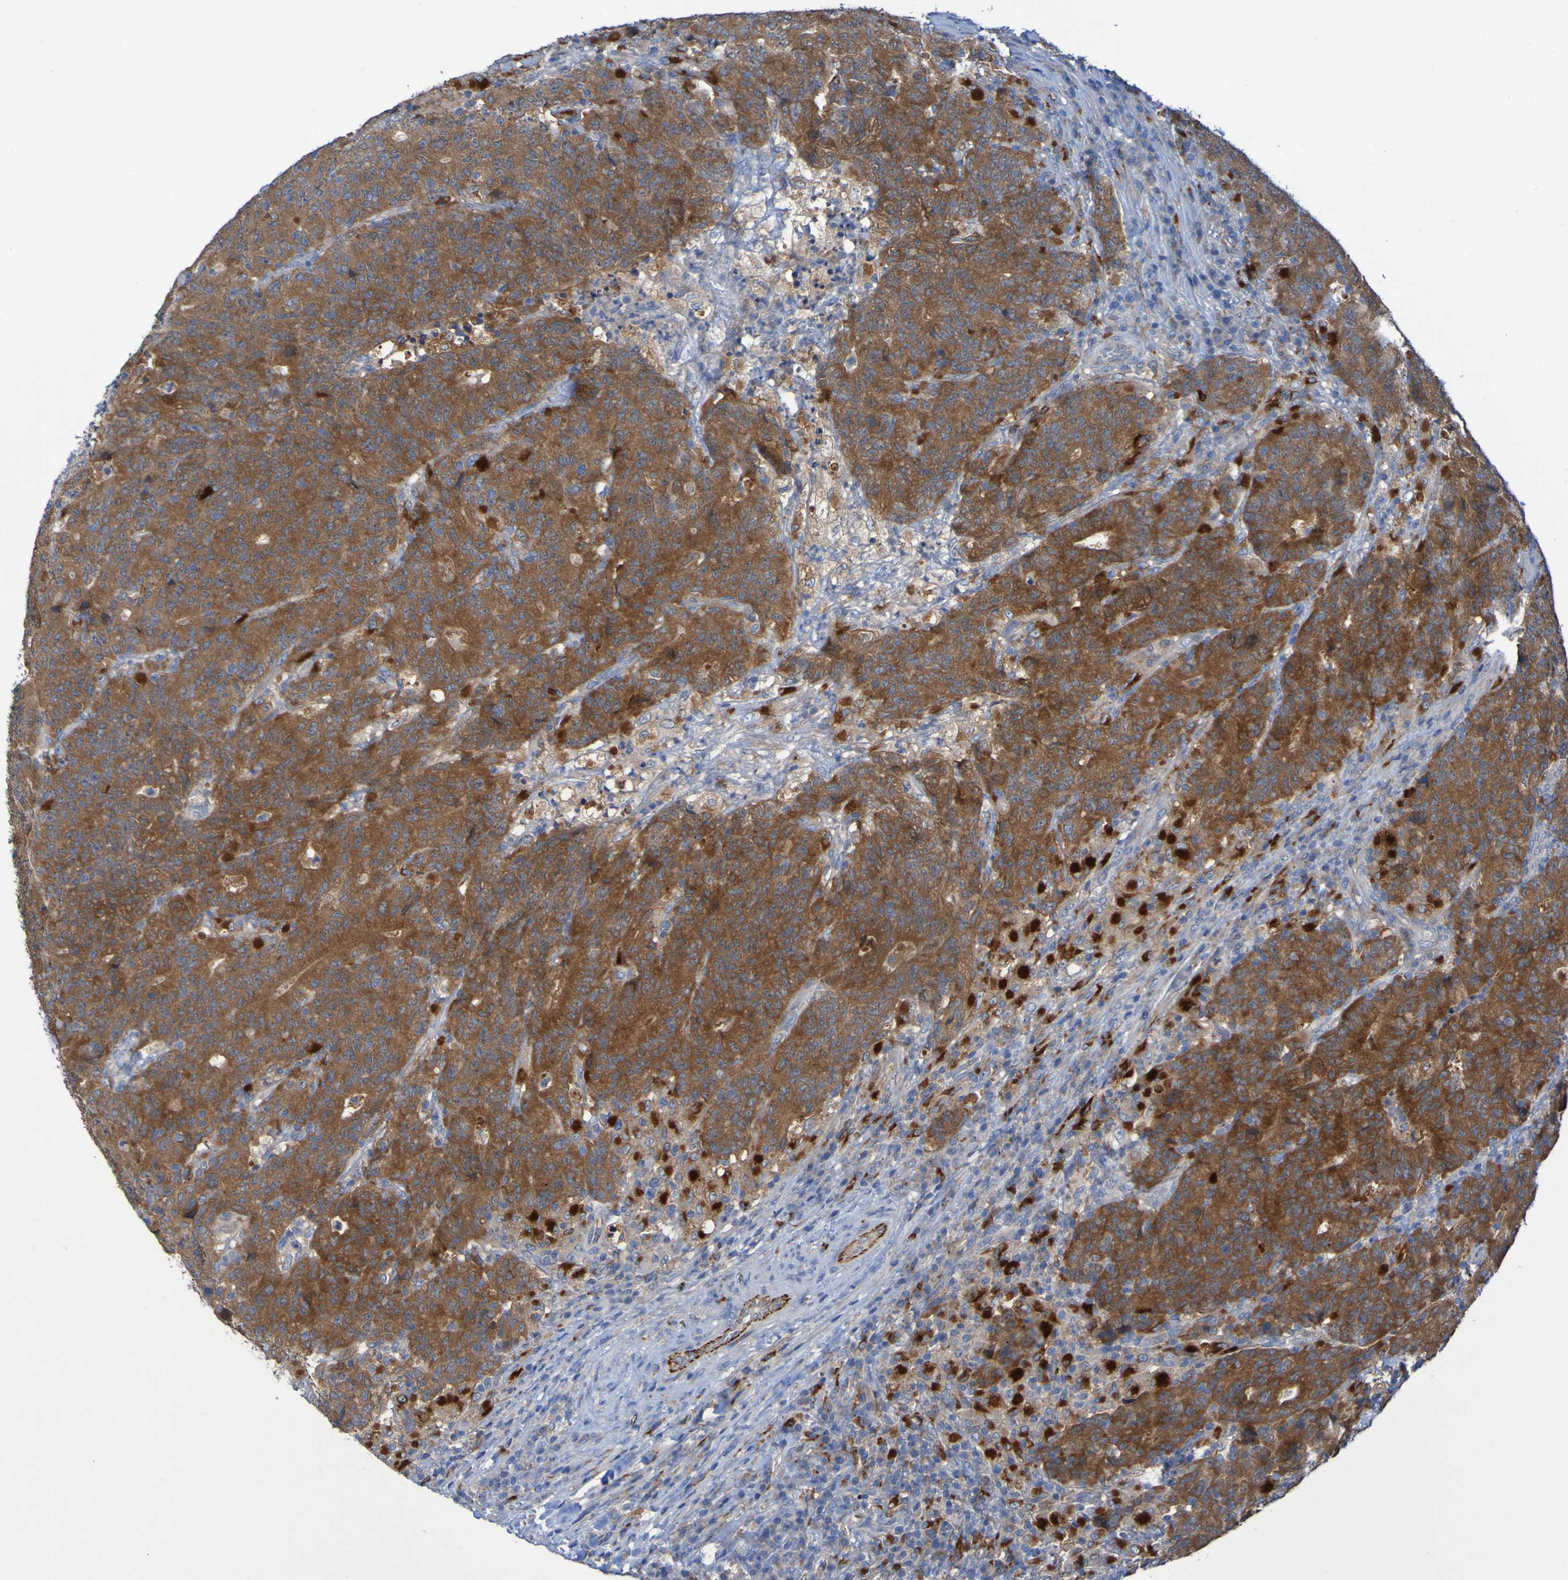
{"staining": {"intensity": "strong", "quantity": ">75%", "location": "cytoplasmic/membranous"}, "tissue": "colorectal cancer", "cell_type": "Tumor cells", "image_type": "cancer", "snomed": [{"axis": "morphology", "description": "Normal tissue, NOS"}, {"axis": "morphology", "description": "Adenocarcinoma, NOS"}, {"axis": "topography", "description": "Colon"}], "caption": "A high amount of strong cytoplasmic/membranous expression is seen in approximately >75% of tumor cells in colorectal cancer tissue.", "gene": "ARHGEF16", "patient": {"sex": "female", "age": 75}}